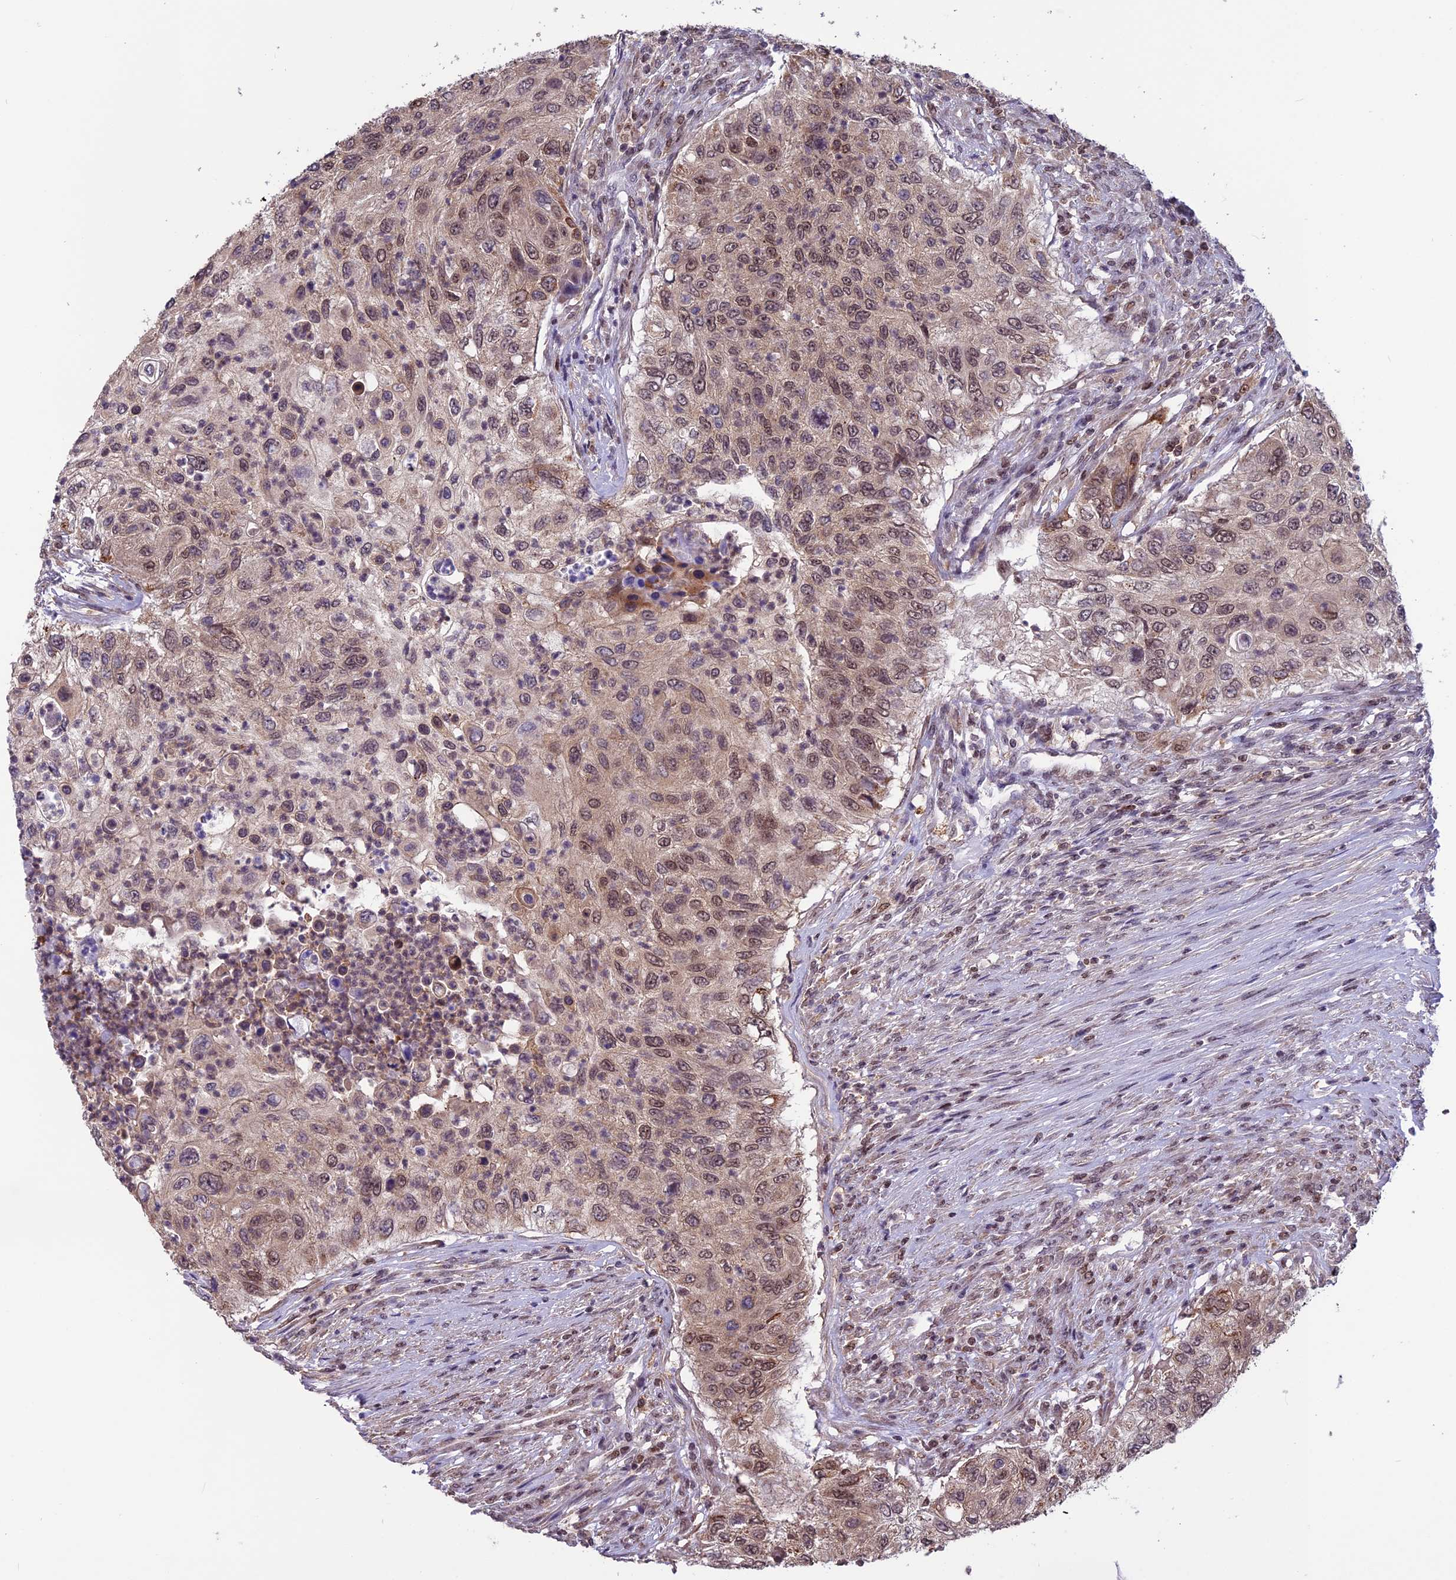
{"staining": {"intensity": "moderate", "quantity": ">75%", "location": "cytoplasmic/membranous,nuclear"}, "tissue": "urothelial cancer", "cell_type": "Tumor cells", "image_type": "cancer", "snomed": [{"axis": "morphology", "description": "Urothelial carcinoma, High grade"}, {"axis": "topography", "description": "Urinary bladder"}], "caption": "Urothelial cancer was stained to show a protein in brown. There is medium levels of moderate cytoplasmic/membranous and nuclear expression in about >75% of tumor cells.", "gene": "MIS12", "patient": {"sex": "female", "age": 60}}